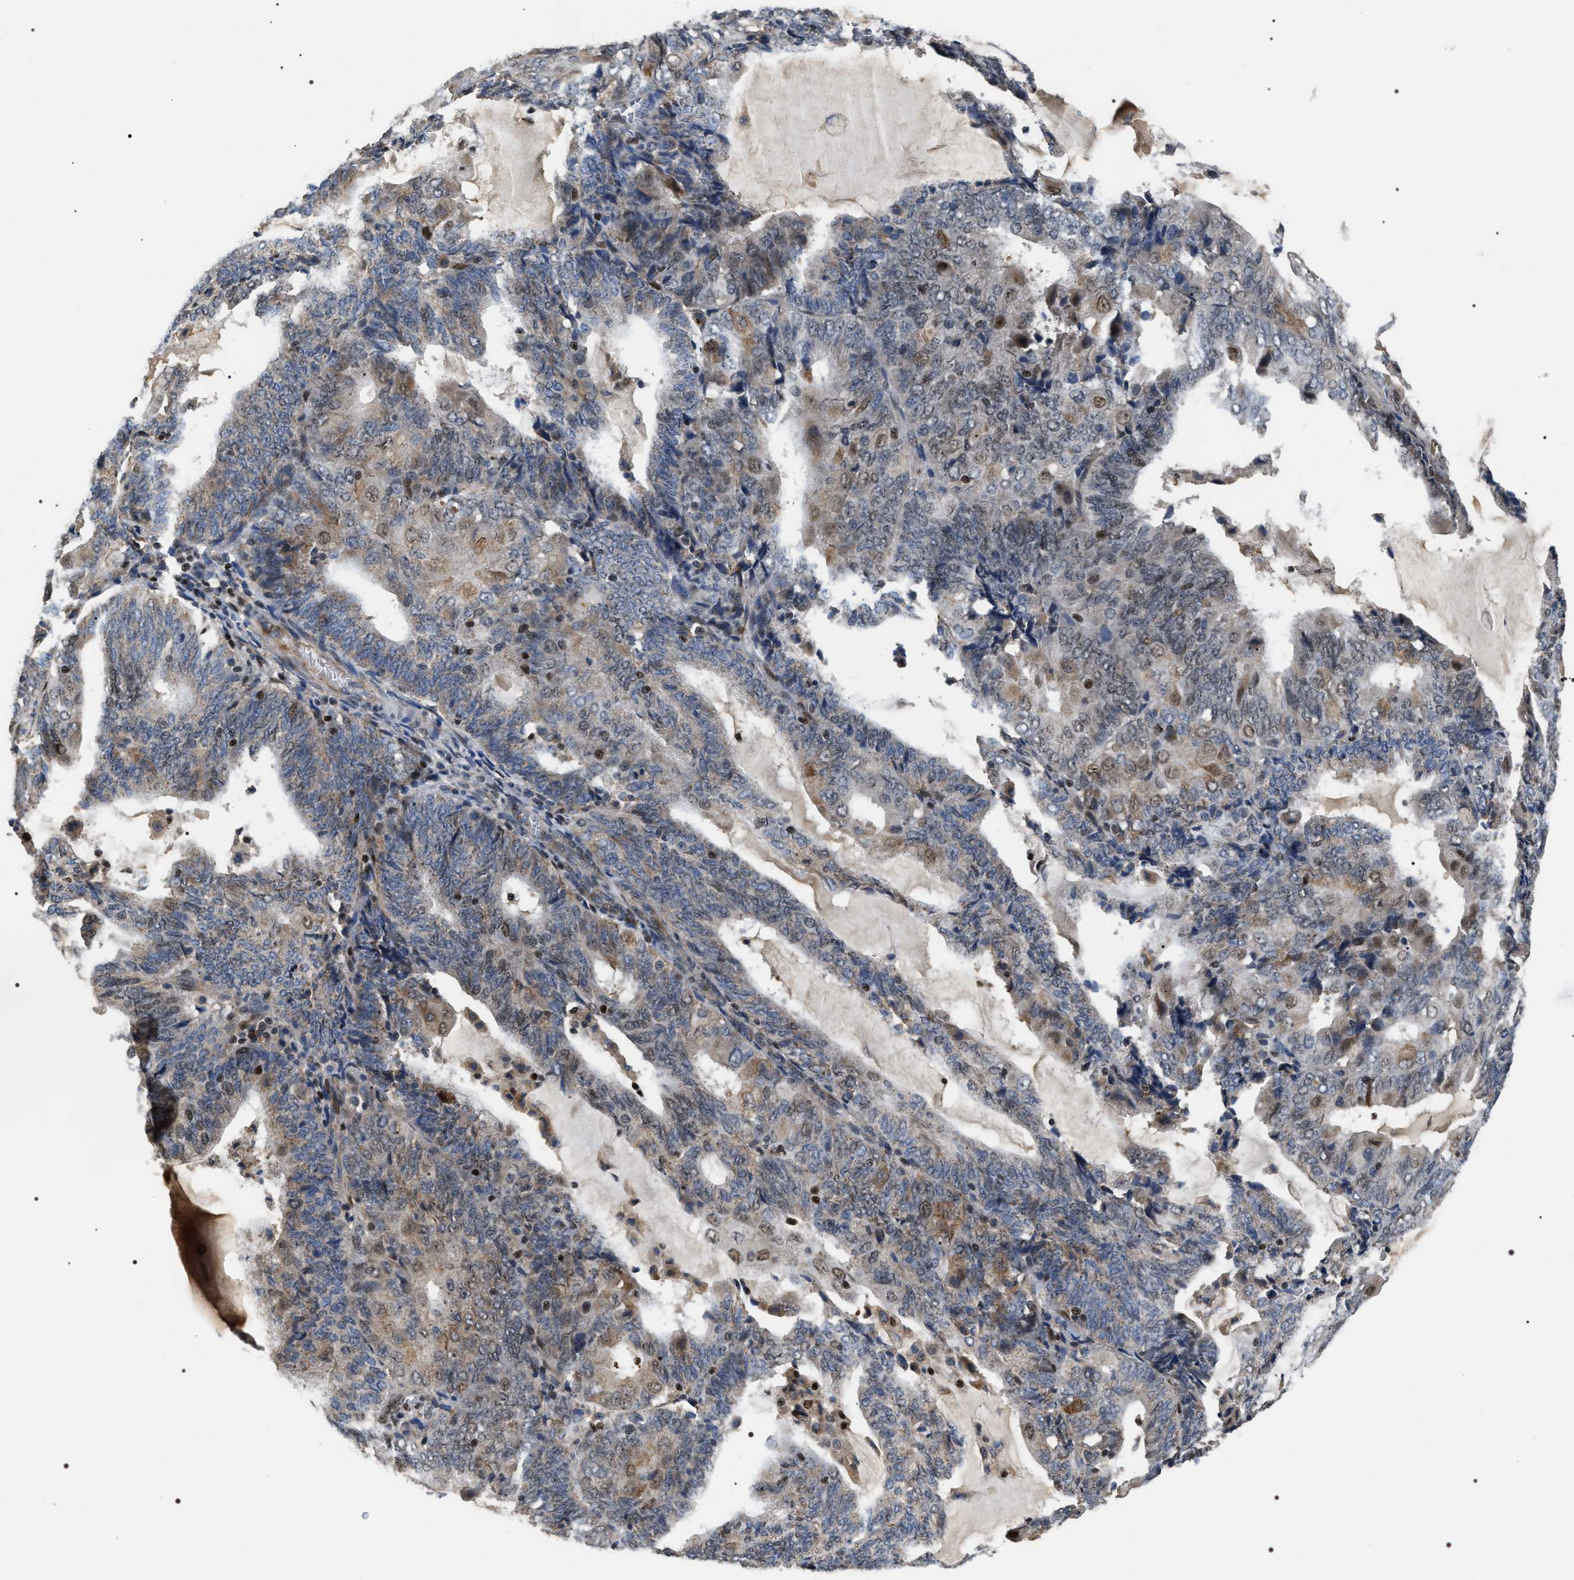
{"staining": {"intensity": "moderate", "quantity": "<25%", "location": "cytoplasmic/membranous,nuclear"}, "tissue": "endometrial cancer", "cell_type": "Tumor cells", "image_type": "cancer", "snomed": [{"axis": "morphology", "description": "Adenocarcinoma, NOS"}, {"axis": "topography", "description": "Endometrium"}], "caption": "Approximately <25% of tumor cells in adenocarcinoma (endometrial) exhibit moderate cytoplasmic/membranous and nuclear protein expression as visualized by brown immunohistochemical staining.", "gene": "C7orf25", "patient": {"sex": "female", "age": 81}}